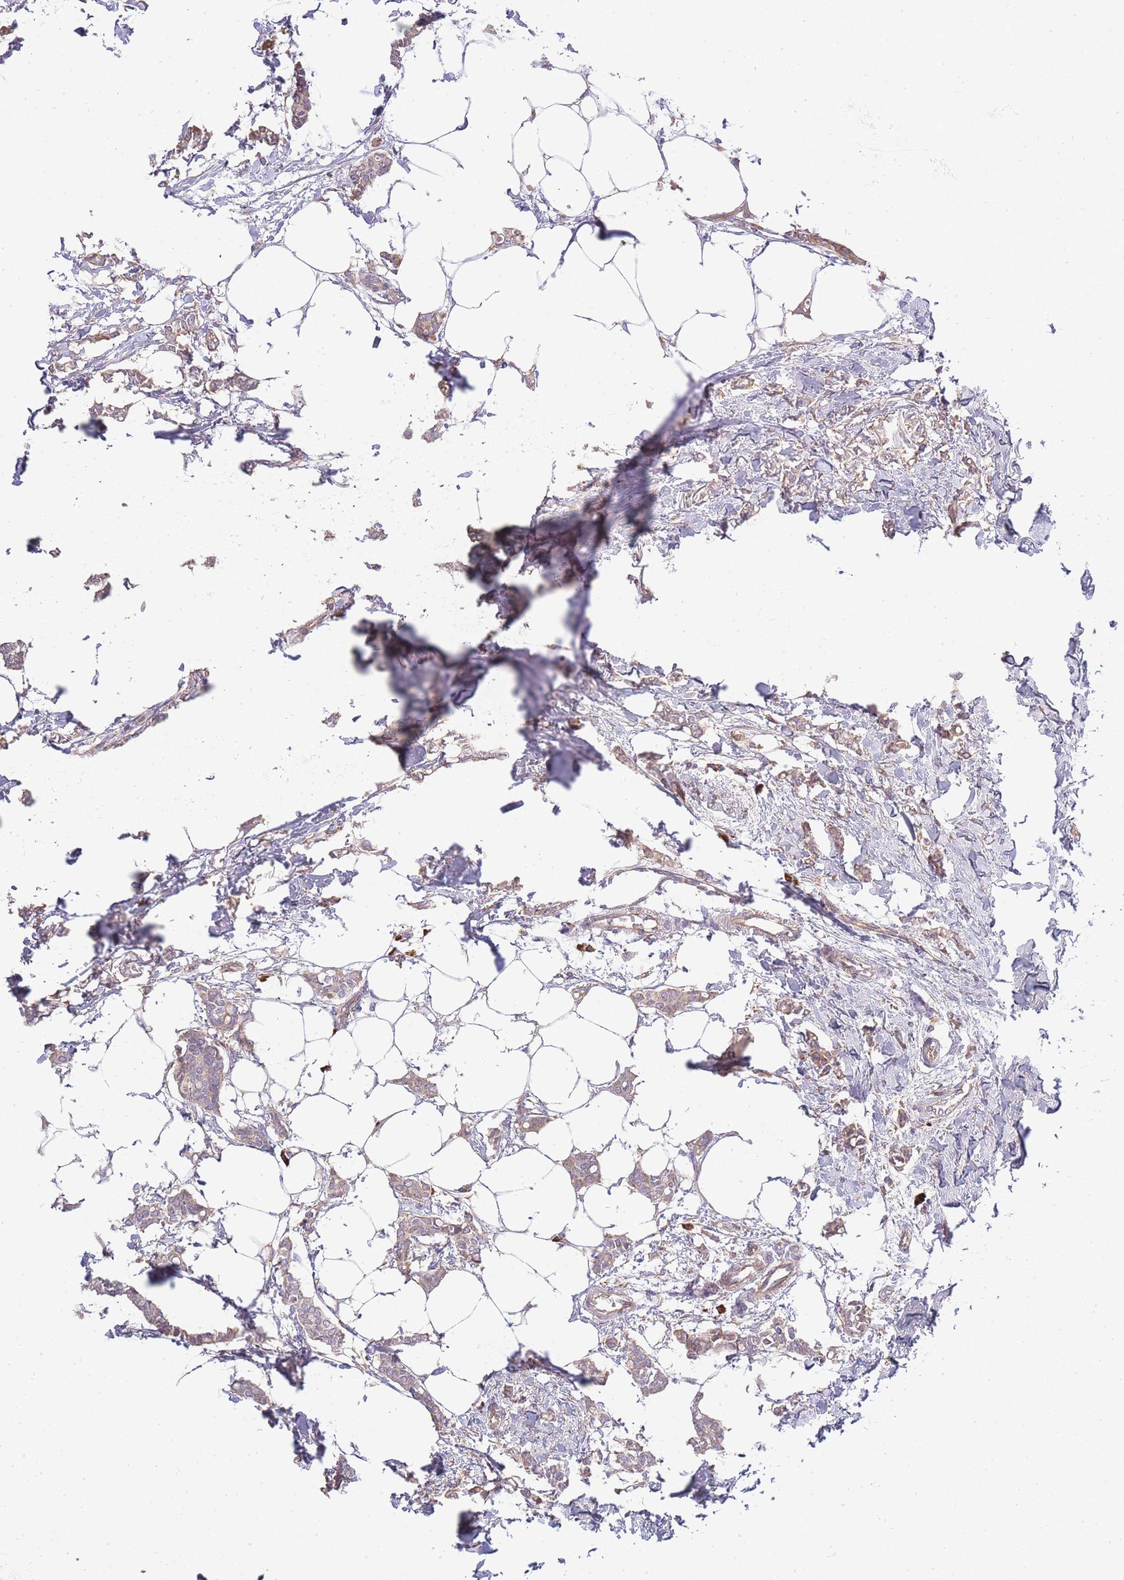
{"staining": {"intensity": "weak", "quantity": ">75%", "location": "cytoplasmic/membranous"}, "tissue": "breast cancer", "cell_type": "Tumor cells", "image_type": "cancer", "snomed": [{"axis": "morphology", "description": "Duct carcinoma"}, {"axis": "topography", "description": "Breast"}], "caption": "Immunohistochemical staining of breast cancer displays low levels of weak cytoplasmic/membranous protein expression in about >75% of tumor cells. Nuclei are stained in blue.", "gene": "BEX1", "patient": {"sex": "female", "age": 41}}